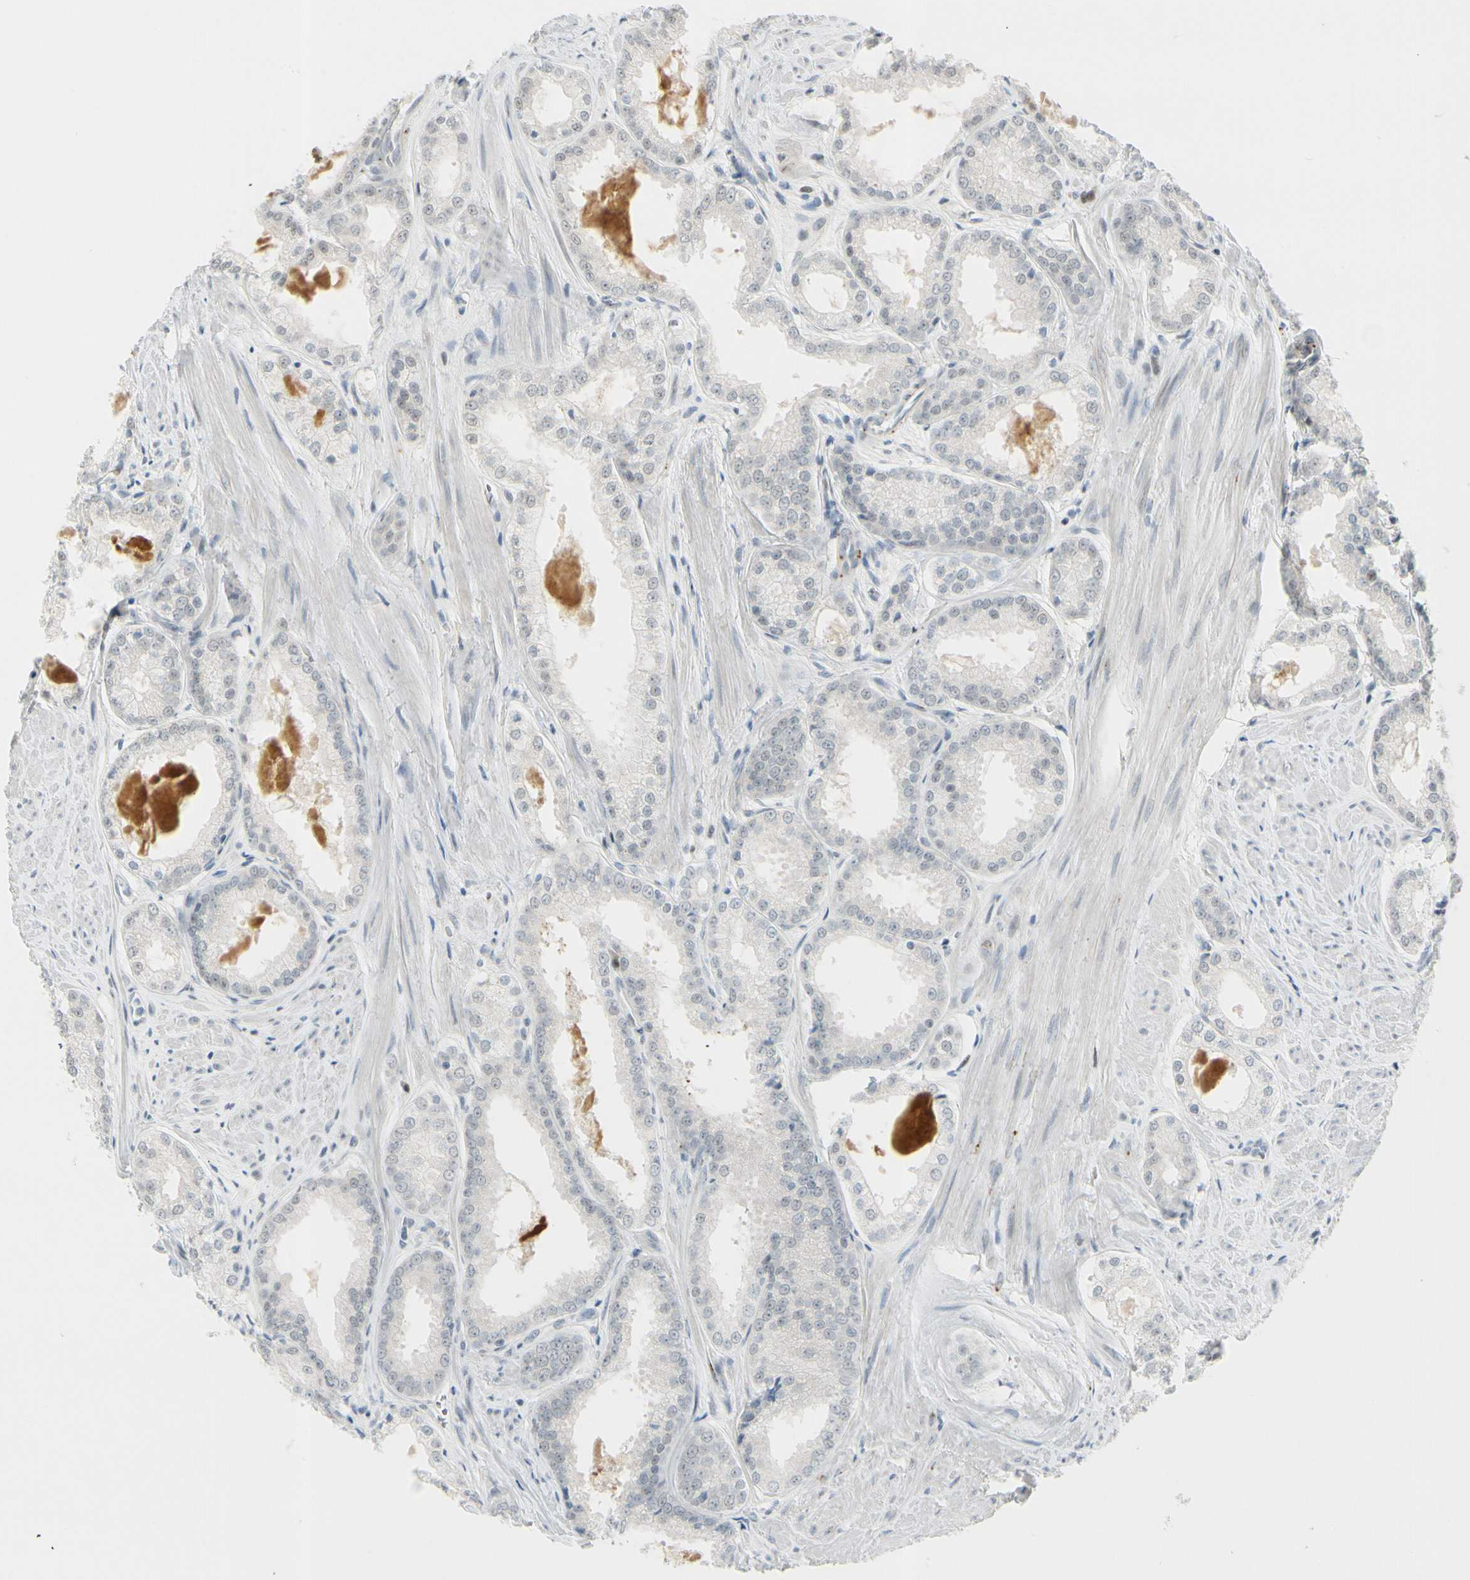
{"staining": {"intensity": "negative", "quantity": "none", "location": "none"}, "tissue": "prostate cancer", "cell_type": "Tumor cells", "image_type": "cancer", "snomed": [{"axis": "morphology", "description": "Adenocarcinoma, Low grade"}, {"axis": "topography", "description": "Prostate"}], "caption": "The micrograph exhibits no staining of tumor cells in prostate adenocarcinoma (low-grade). Nuclei are stained in blue.", "gene": "B4GALNT1", "patient": {"sex": "male", "age": 64}}